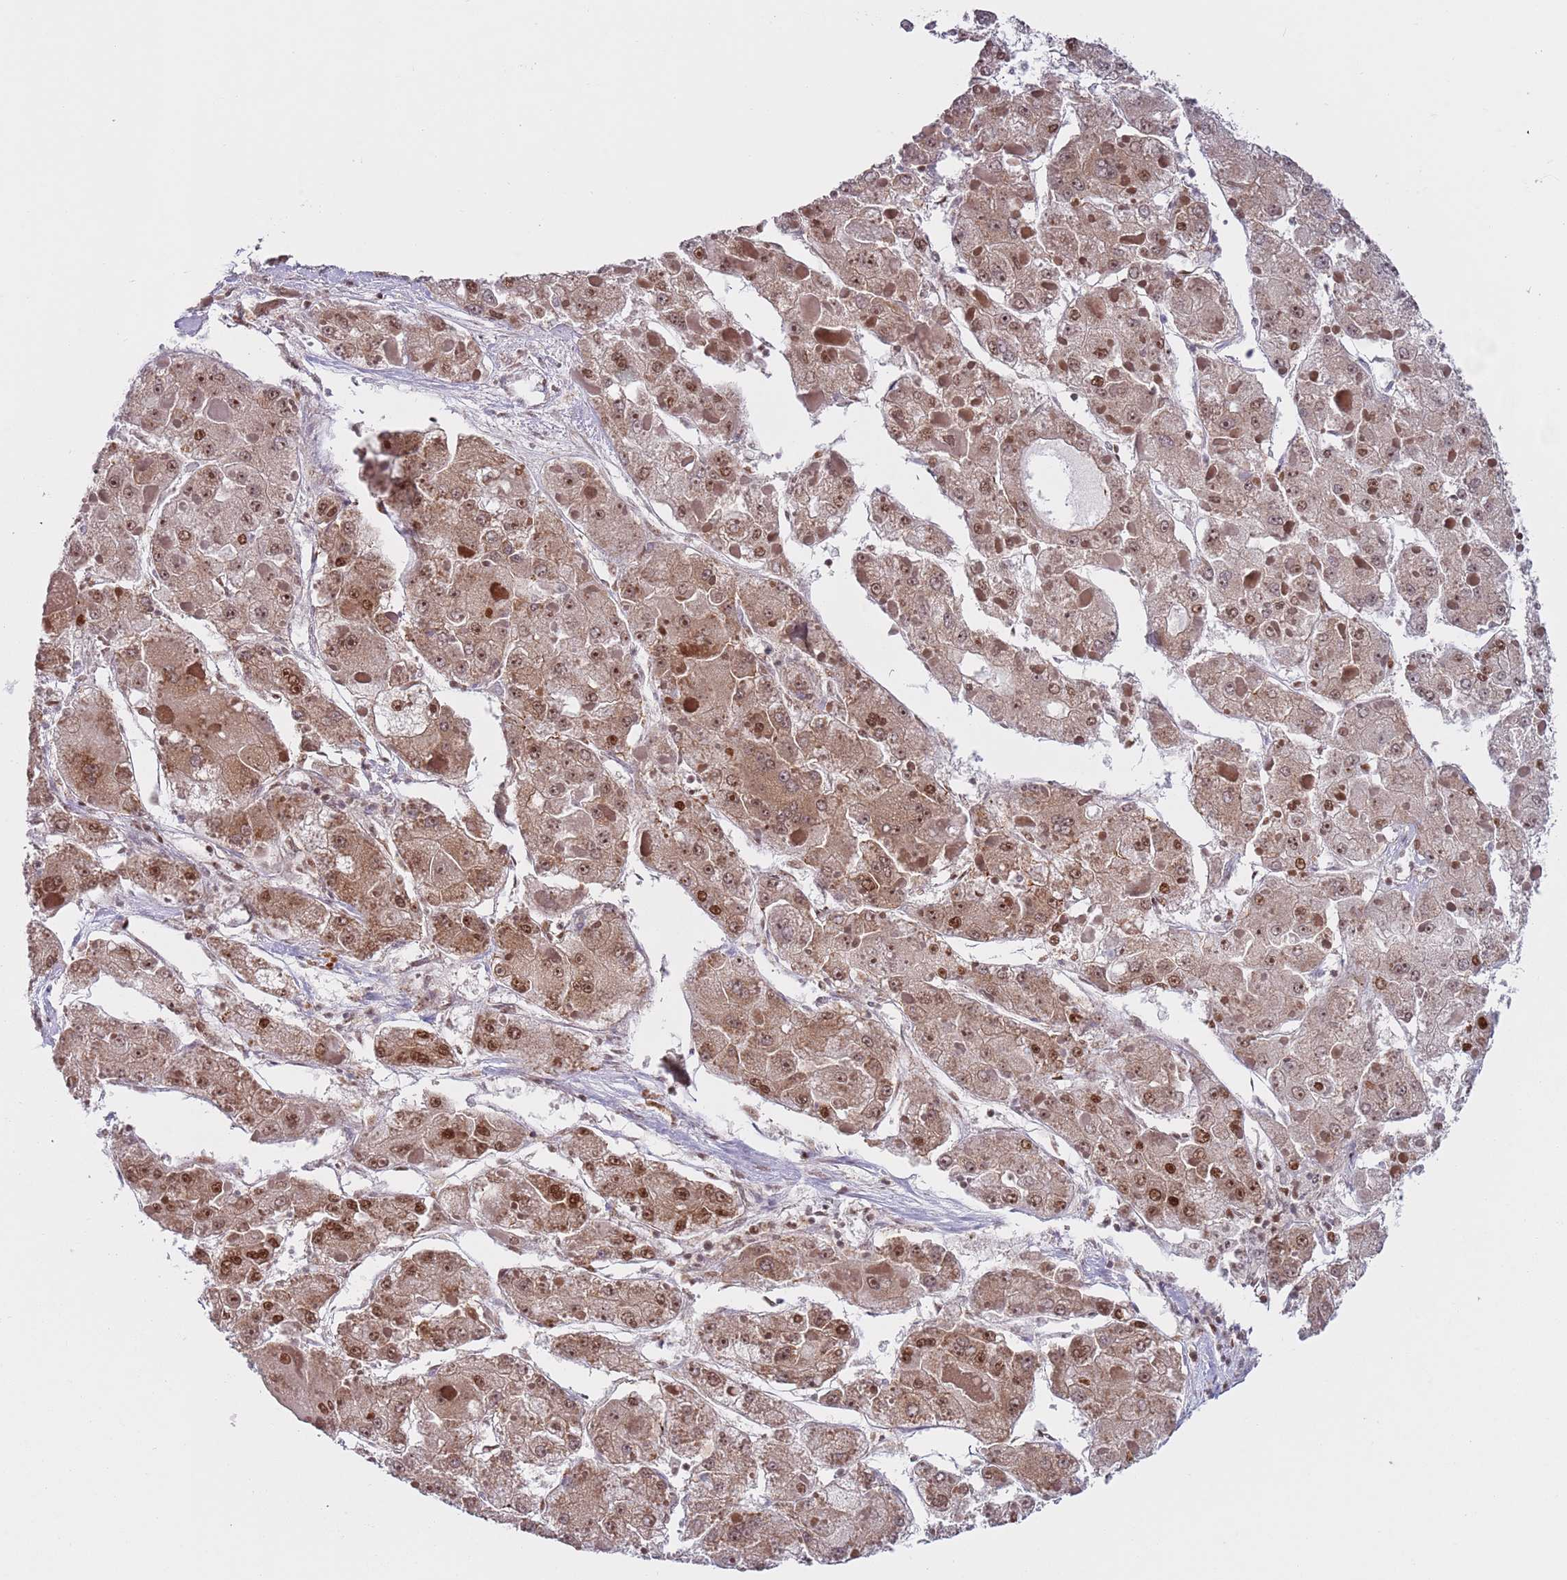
{"staining": {"intensity": "moderate", "quantity": ">75%", "location": "cytoplasmic/membranous,nuclear"}, "tissue": "liver cancer", "cell_type": "Tumor cells", "image_type": "cancer", "snomed": [{"axis": "morphology", "description": "Carcinoma, Hepatocellular, NOS"}, {"axis": "topography", "description": "Liver"}], "caption": "This image displays immunohistochemistry staining of liver cancer (hepatocellular carcinoma), with medium moderate cytoplasmic/membranous and nuclear positivity in approximately >75% of tumor cells.", "gene": "SLC25A32", "patient": {"sex": "female", "age": 73}}